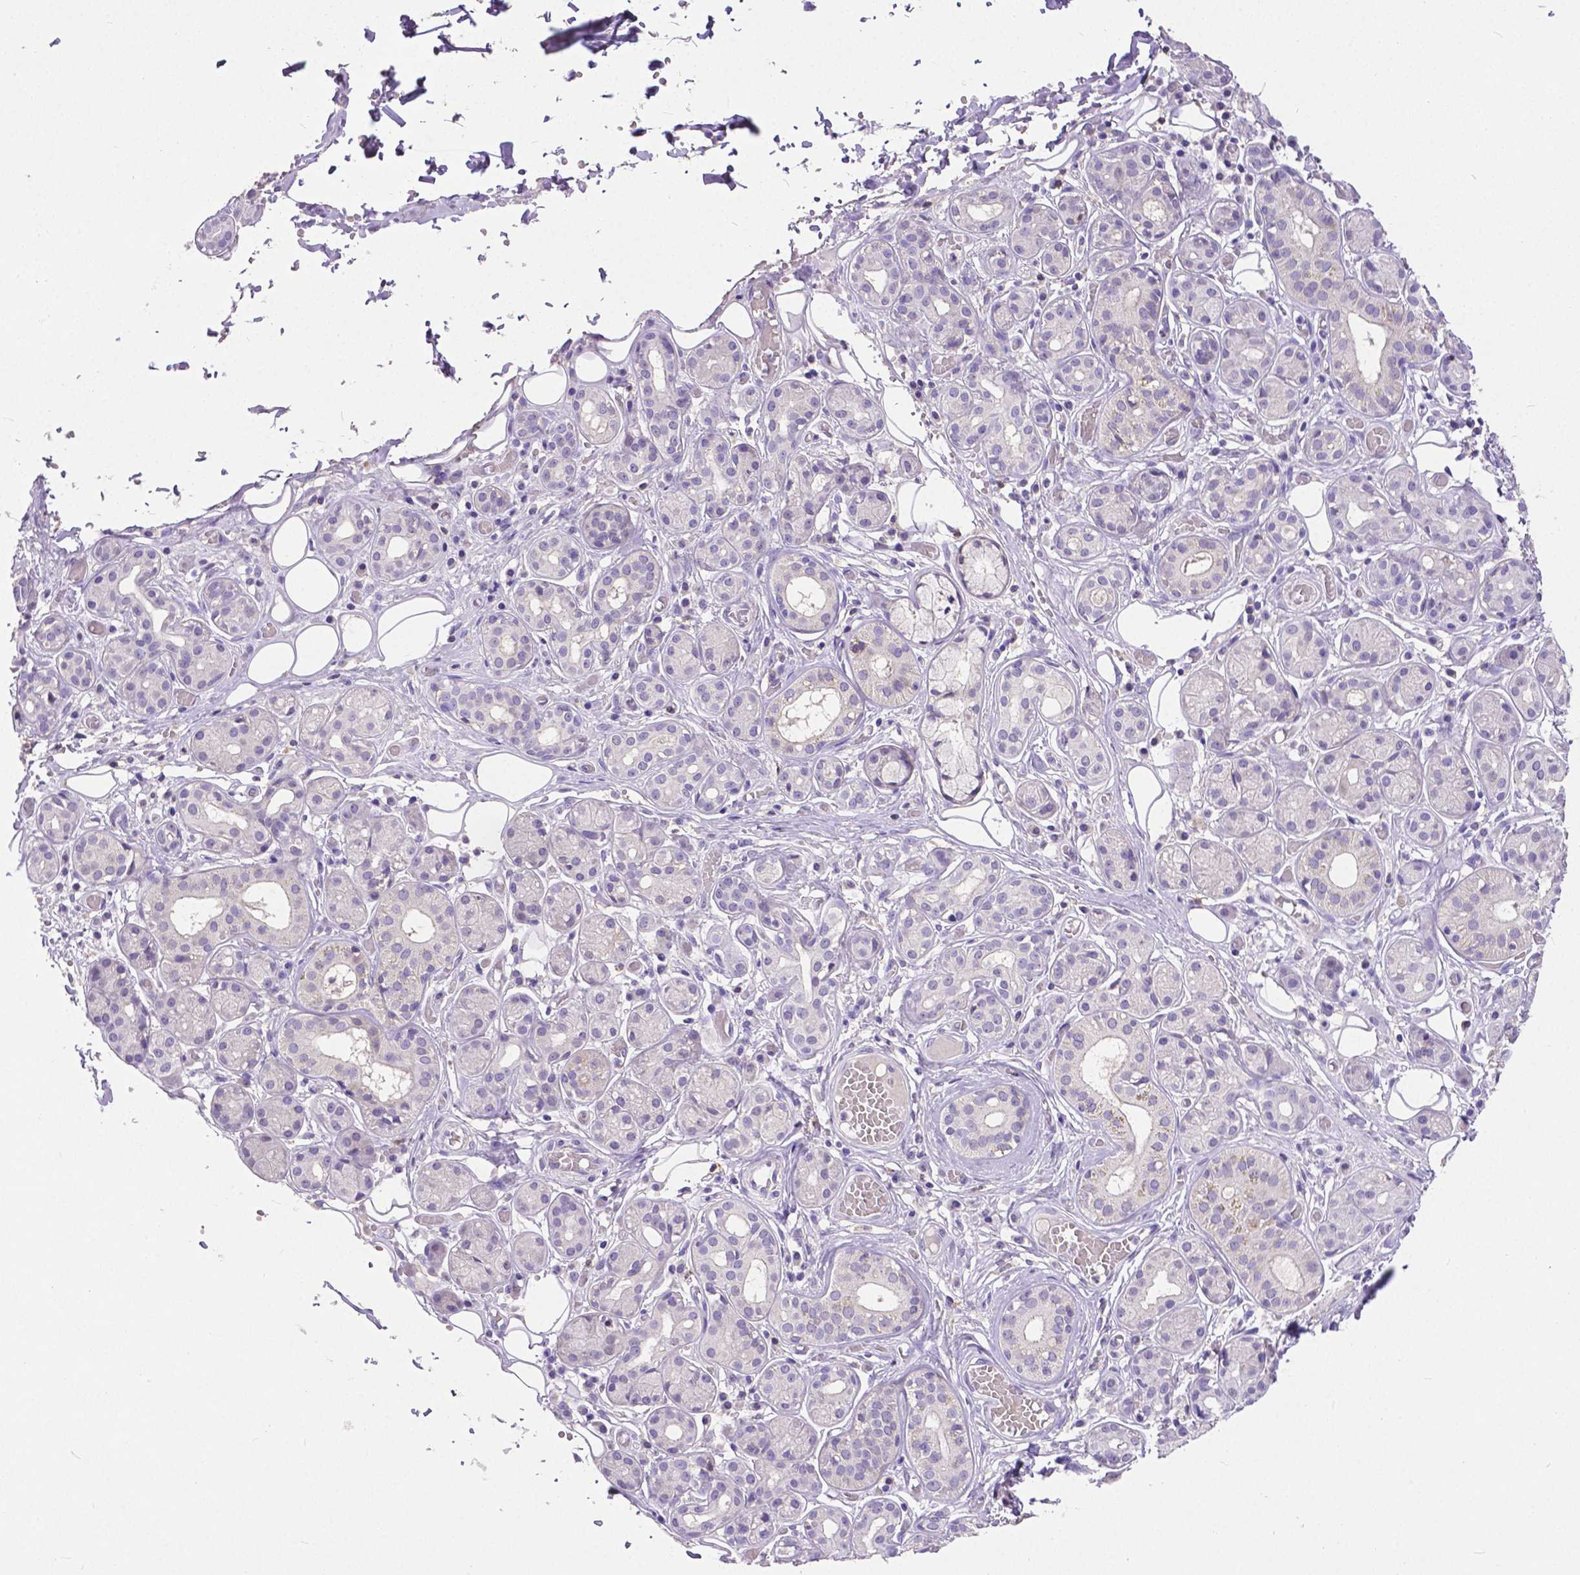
{"staining": {"intensity": "negative", "quantity": "none", "location": "none"}, "tissue": "salivary gland", "cell_type": "Glandular cells", "image_type": "normal", "snomed": [{"axis": "morphology", "description": "Normal tissue, NOS"}, {"axis": "topography", "description": "Salivary gland"}, {"axis": "topography", "description": "Peripheral nerve tissue"}], "caption": "Immunohistochemical staining of normal human salivary gland demonstrates no significant staining in glandular cells. (DAB (3,3'-diaminobenzidine) IHC with hematoxylin counter stain).", "gene": "CD4", "patient": {"sex": "male", "age": 71}}